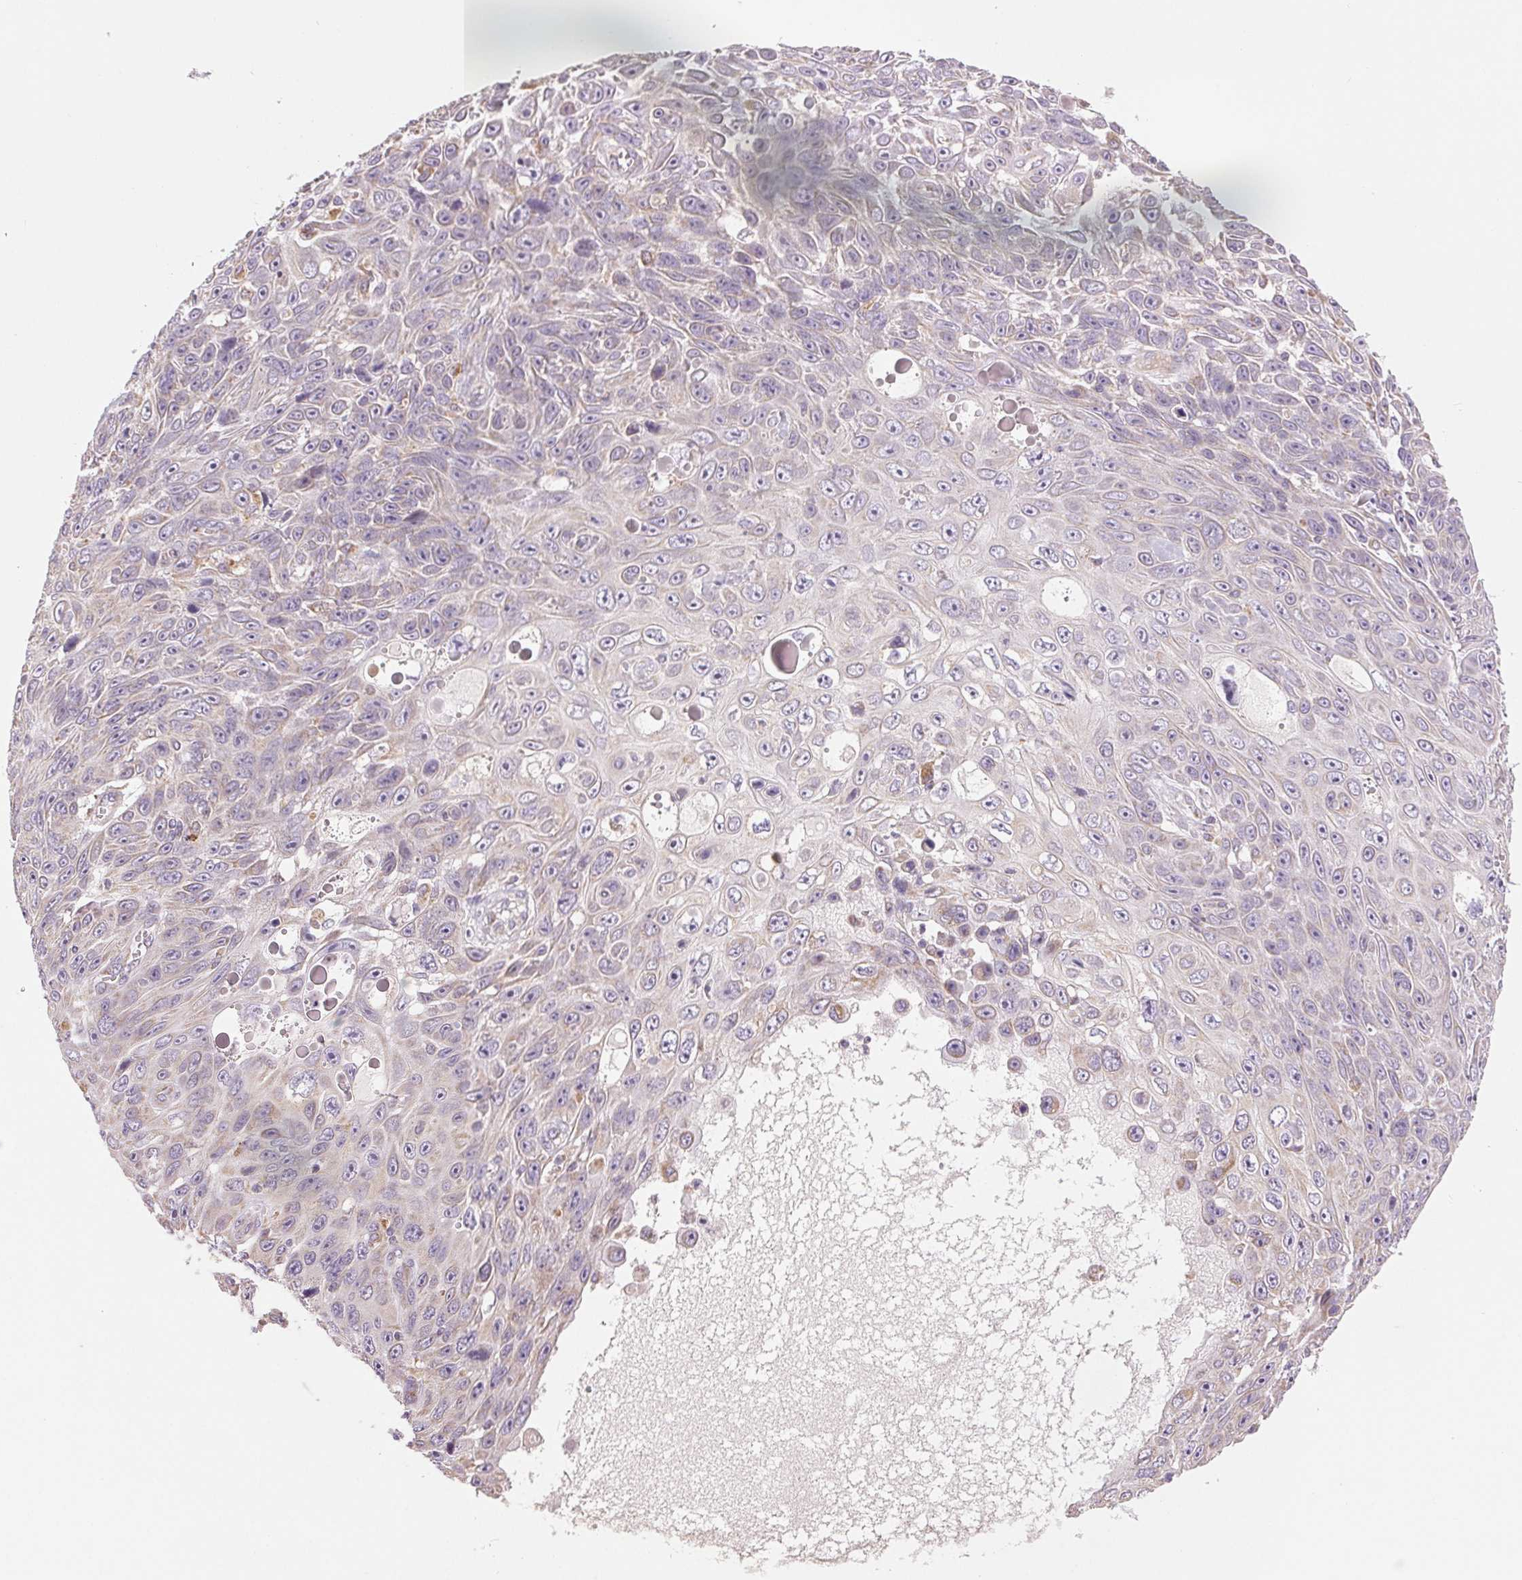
{"staining": {"intensity": "negative", "quantity": "none", "location": "none"}, "tissue": "skin cancer", "cell_type": "Tumor cells", "image_type": "cancer", "snomed": [{"axis": "morphology", "description": "Squamous cell carcinoma, NOS"}, {"axis": "topography", "description": "Skin"}], "caption": "This is an immunohistochemistry (IHC) micrograph of squamous cell carcinoma (skin). There is no expression in tumor cells.", "gene": "DGUOK", "patient": {"sex": "male", "age": 82}}